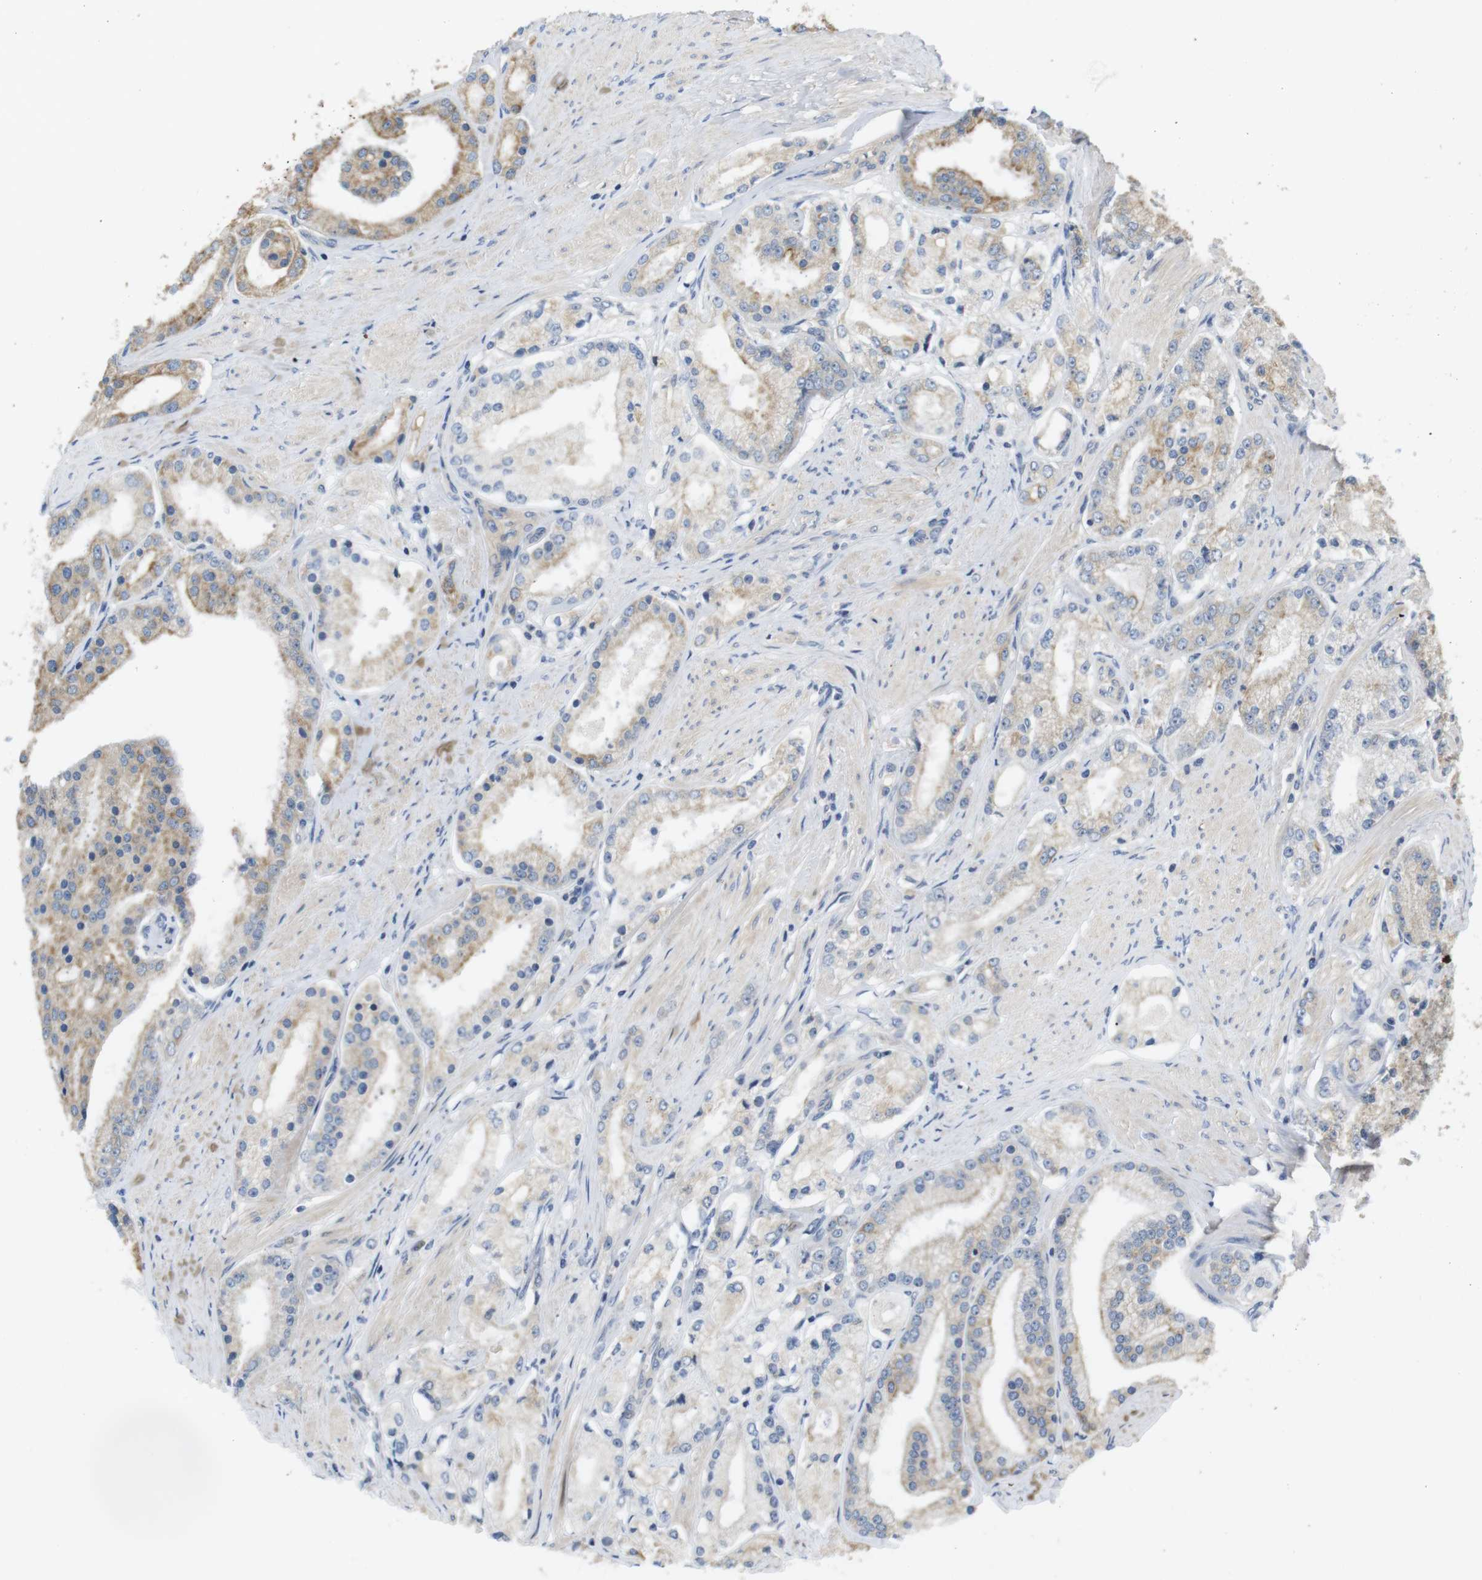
{"staining": {"intensity": "weak", "quantity": "25%-75%", "location": "cytoplasmic/membranous"}, "tissue": "prostate cancer", "cell_type": "Tumor cells", "image_type": "cancer", "snomed": [{"axis": "morphology", "description": "Adenocarcinoma, Low grade"}, {"axis": "topography", "description": "Prostate"}], "caption": "Immunohistochemical staining of adenocarcinoma (low-grade) (prostate) displays low levels of weak cytoplasmic/membranous expression in about 25%-75% of tumor cells.", "gene": "ADGRL3", "patient": {"sex": "male", "age": 63}}